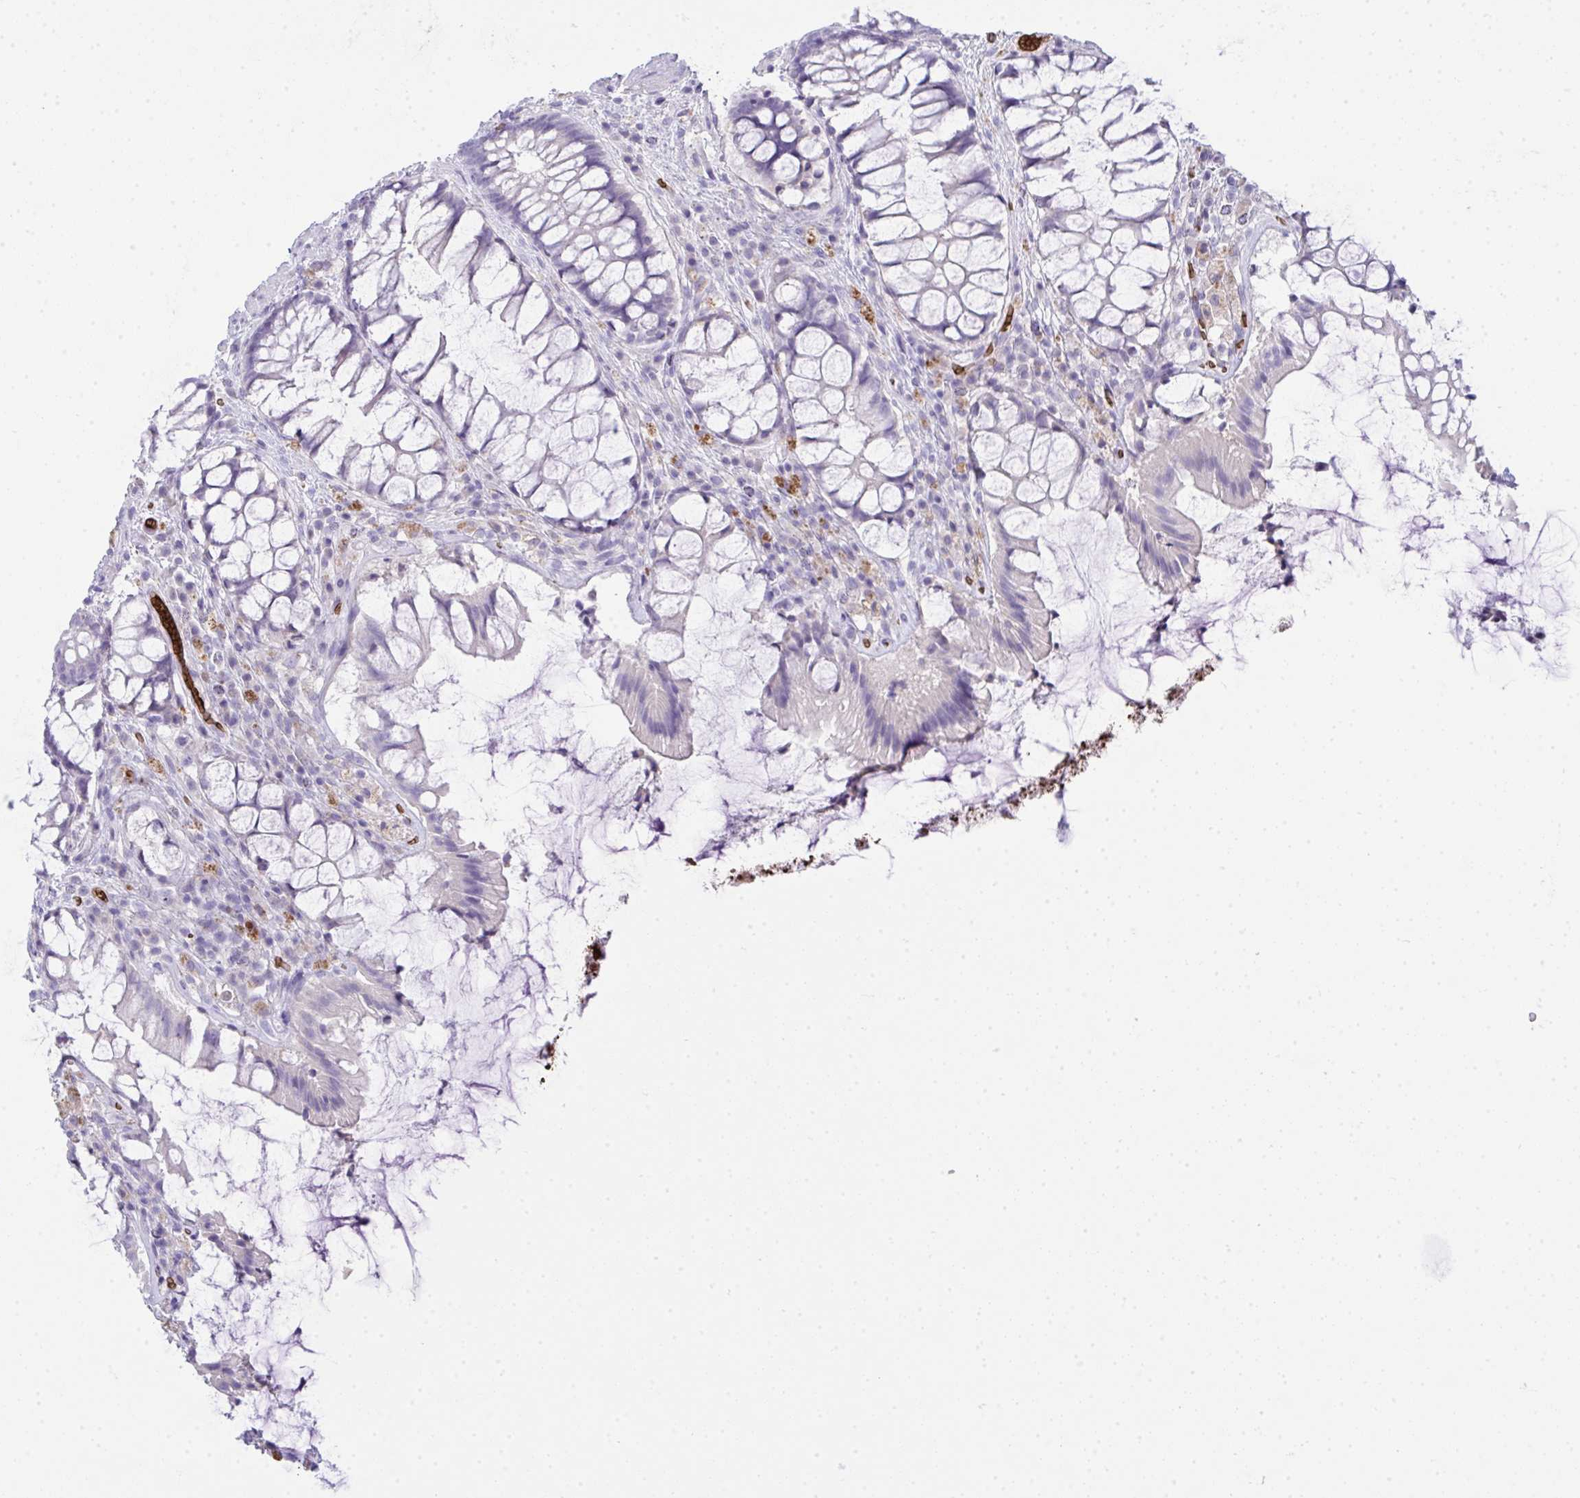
{"staining": {"intensity": "negative", "quantity": "none", "location": "none"}, "tissue": "rectum", "cell_type": "Glandular cells", "image_type": "normal", "snomed": [{"axis": "morphology", "description": "Normal tissue, NOS"}, {"axis": "topography", "description": "Rectum"}], "caption": "Immunohistochemistry (IHC) of benign human rectum displays no expression in glandular cells.", "gene": "SPTB", "patient": {"sex": "female", "age": 58}}